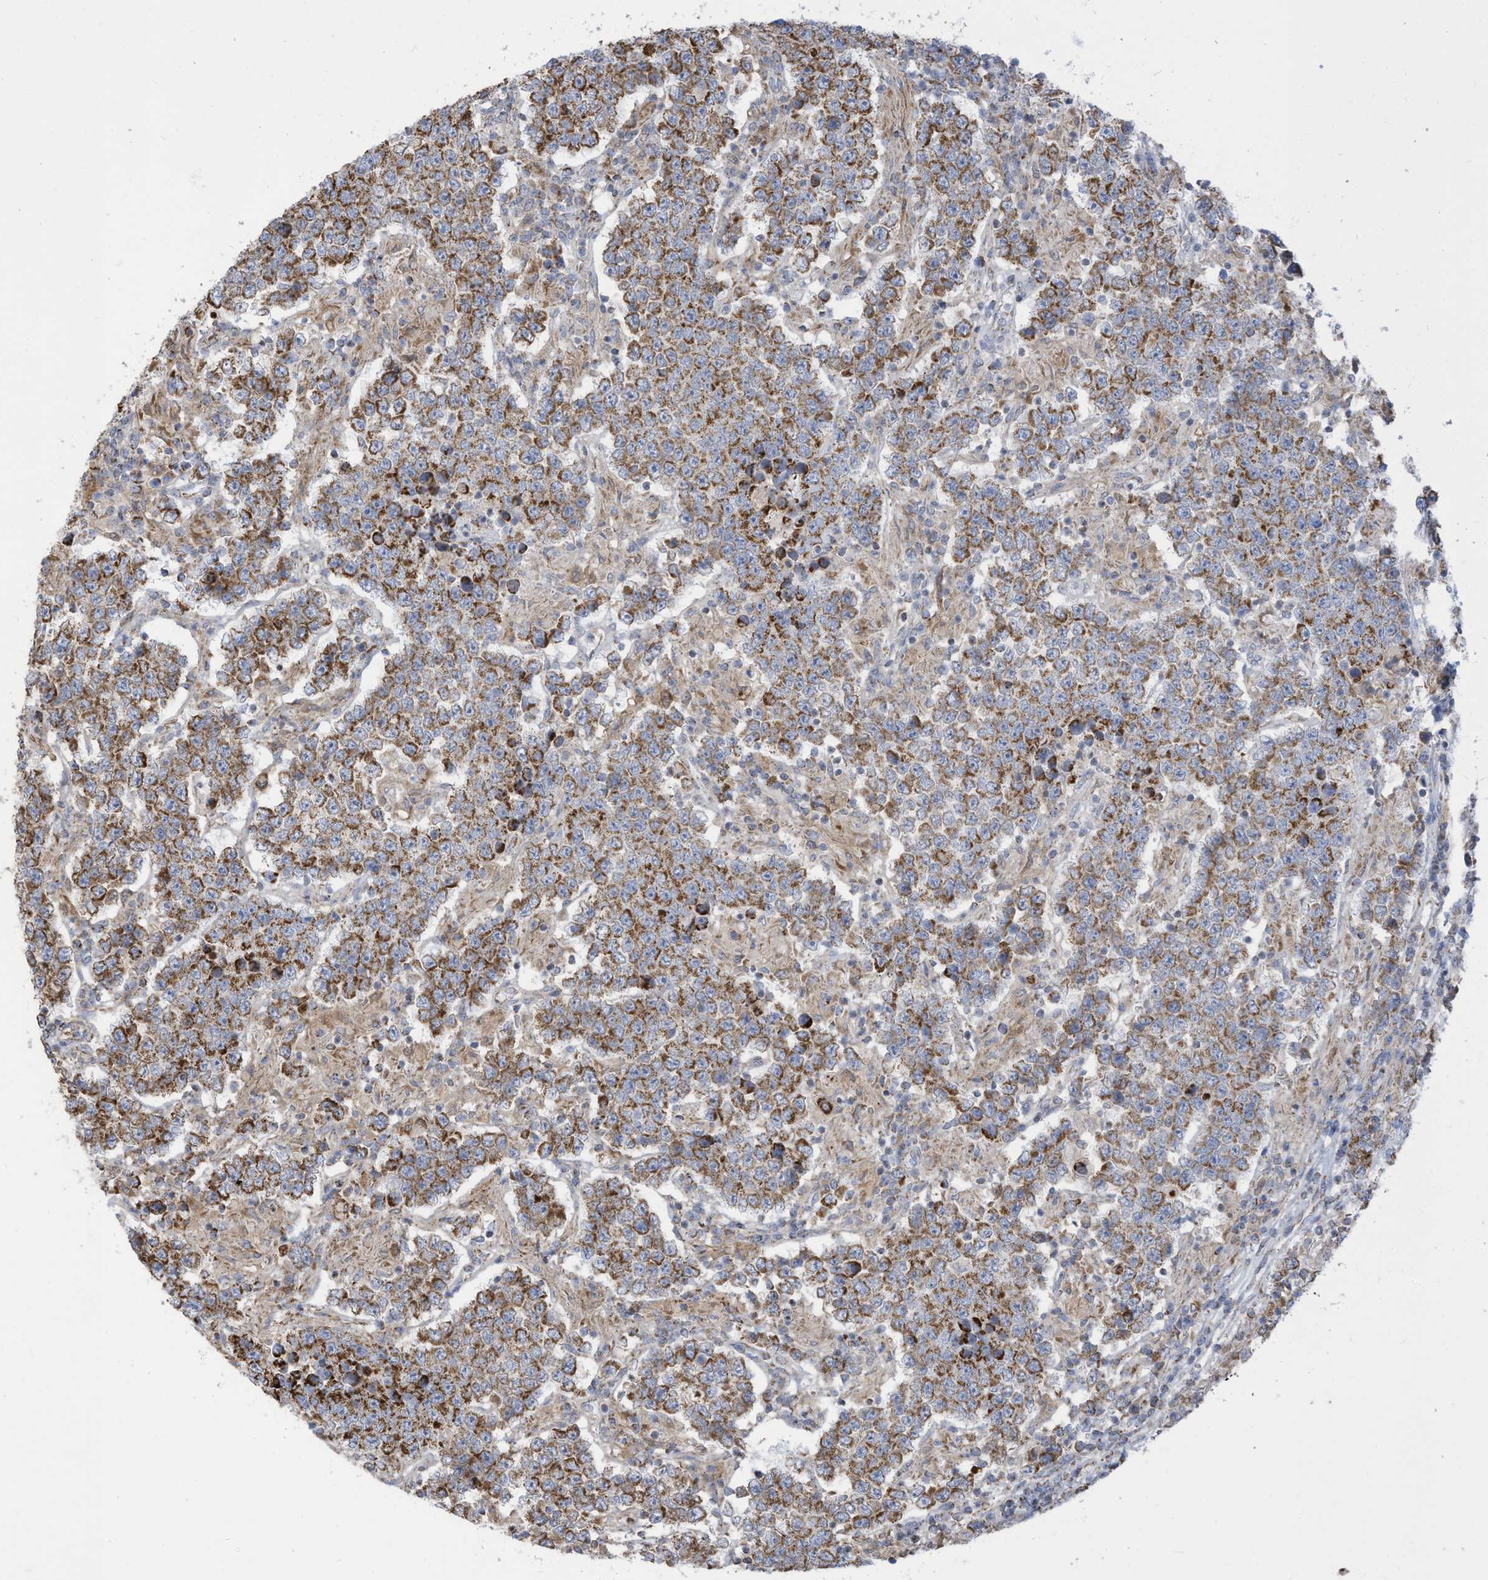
{"staining": {"intensity": "moderate", "quantity": ">75%", "location": "cytoplasmic/membranous"}, "tissue": "testis cancer", "cell_type": "Tumor cells", "image_type": "cancer", "snomed": [{"axis": "morphology", "description": "Normal tissue, NOS"}, {"axis": "morphology", "description": "Urothelial carcinoma, High grade"}, {"axis": "morphology", "description": "Seminoma, NOS"}, {"axis": "morphology", "description": "Carcinoma, Embryonal, NOS"}, {"axis": "topography", "description": "Urinary bladder"}, {"axis": "topography", "description": "Testis"}], "caption": "Embryonal carcinoma (testis) was stained to show a protein in brown. There is medium levels of moderate cytoplasmic/membranous positivity in about >75% of tumor cells. (DAB = brown stain, brightfield microscopy at high magnification).", "gene": "NLN", "patient": {"sex": "male", "age": 41}}